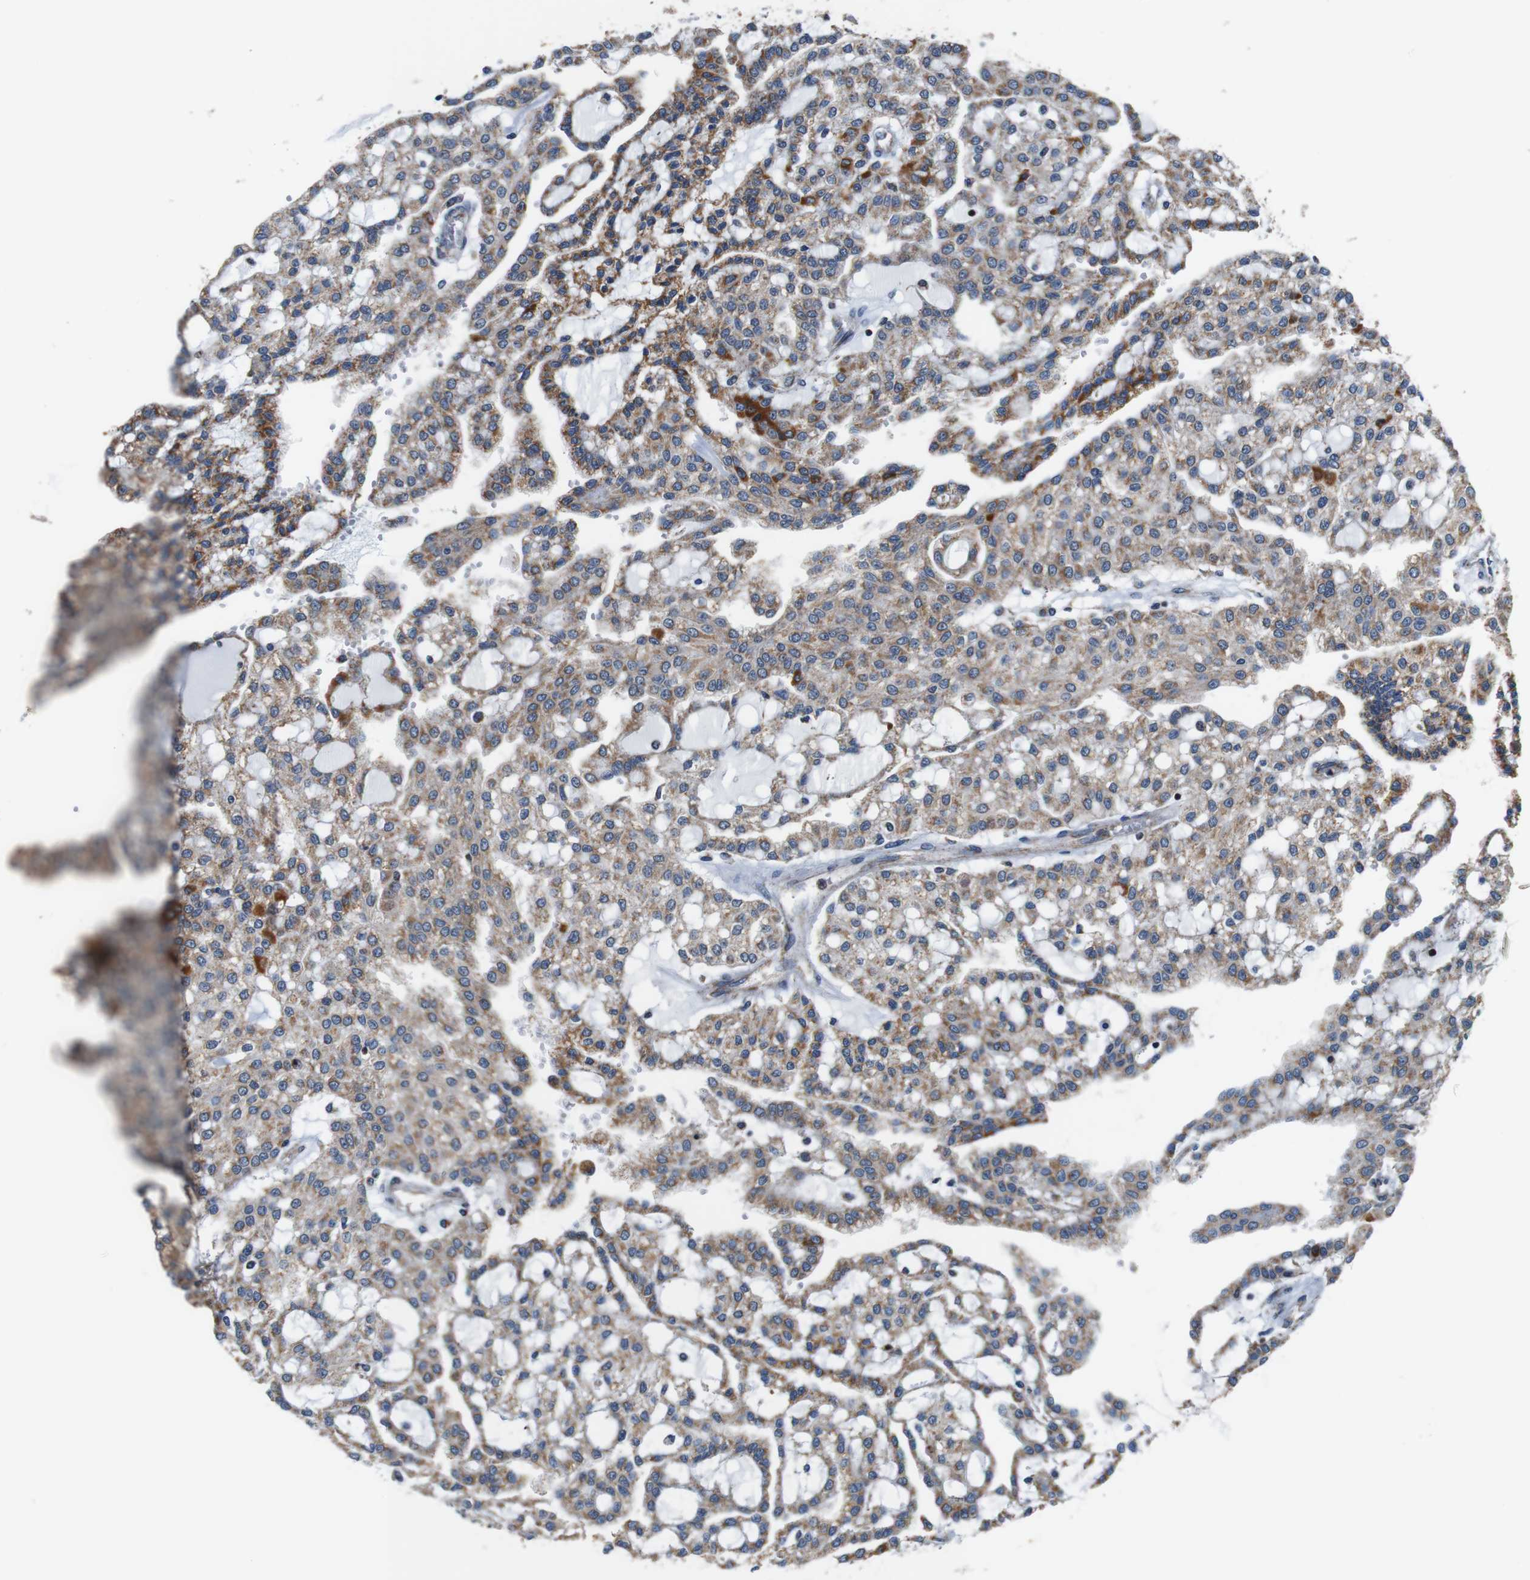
{"staining": {"intensity": "moderate", "quantity": ">75%", "location": "cytoplasmic/membranous"}, "tissue": "renal cancer", "cell_type": "Tumor cells", "image_type": "cancer", "snomed": [{"axis": "morphology", "description": "Adenocarcinoma, NOS"}, {"axis": "topography", "description": "Kidney"}], "caption": "Approximately >75% of tumor cells in human adenocarcinoma (renal) exhibit moderate cytoplasmic/membranous protein staining as visualized by brown immunohistochemical staining.", "gene": "LRP4", "patient": {"sex": "male", "age": 63}}